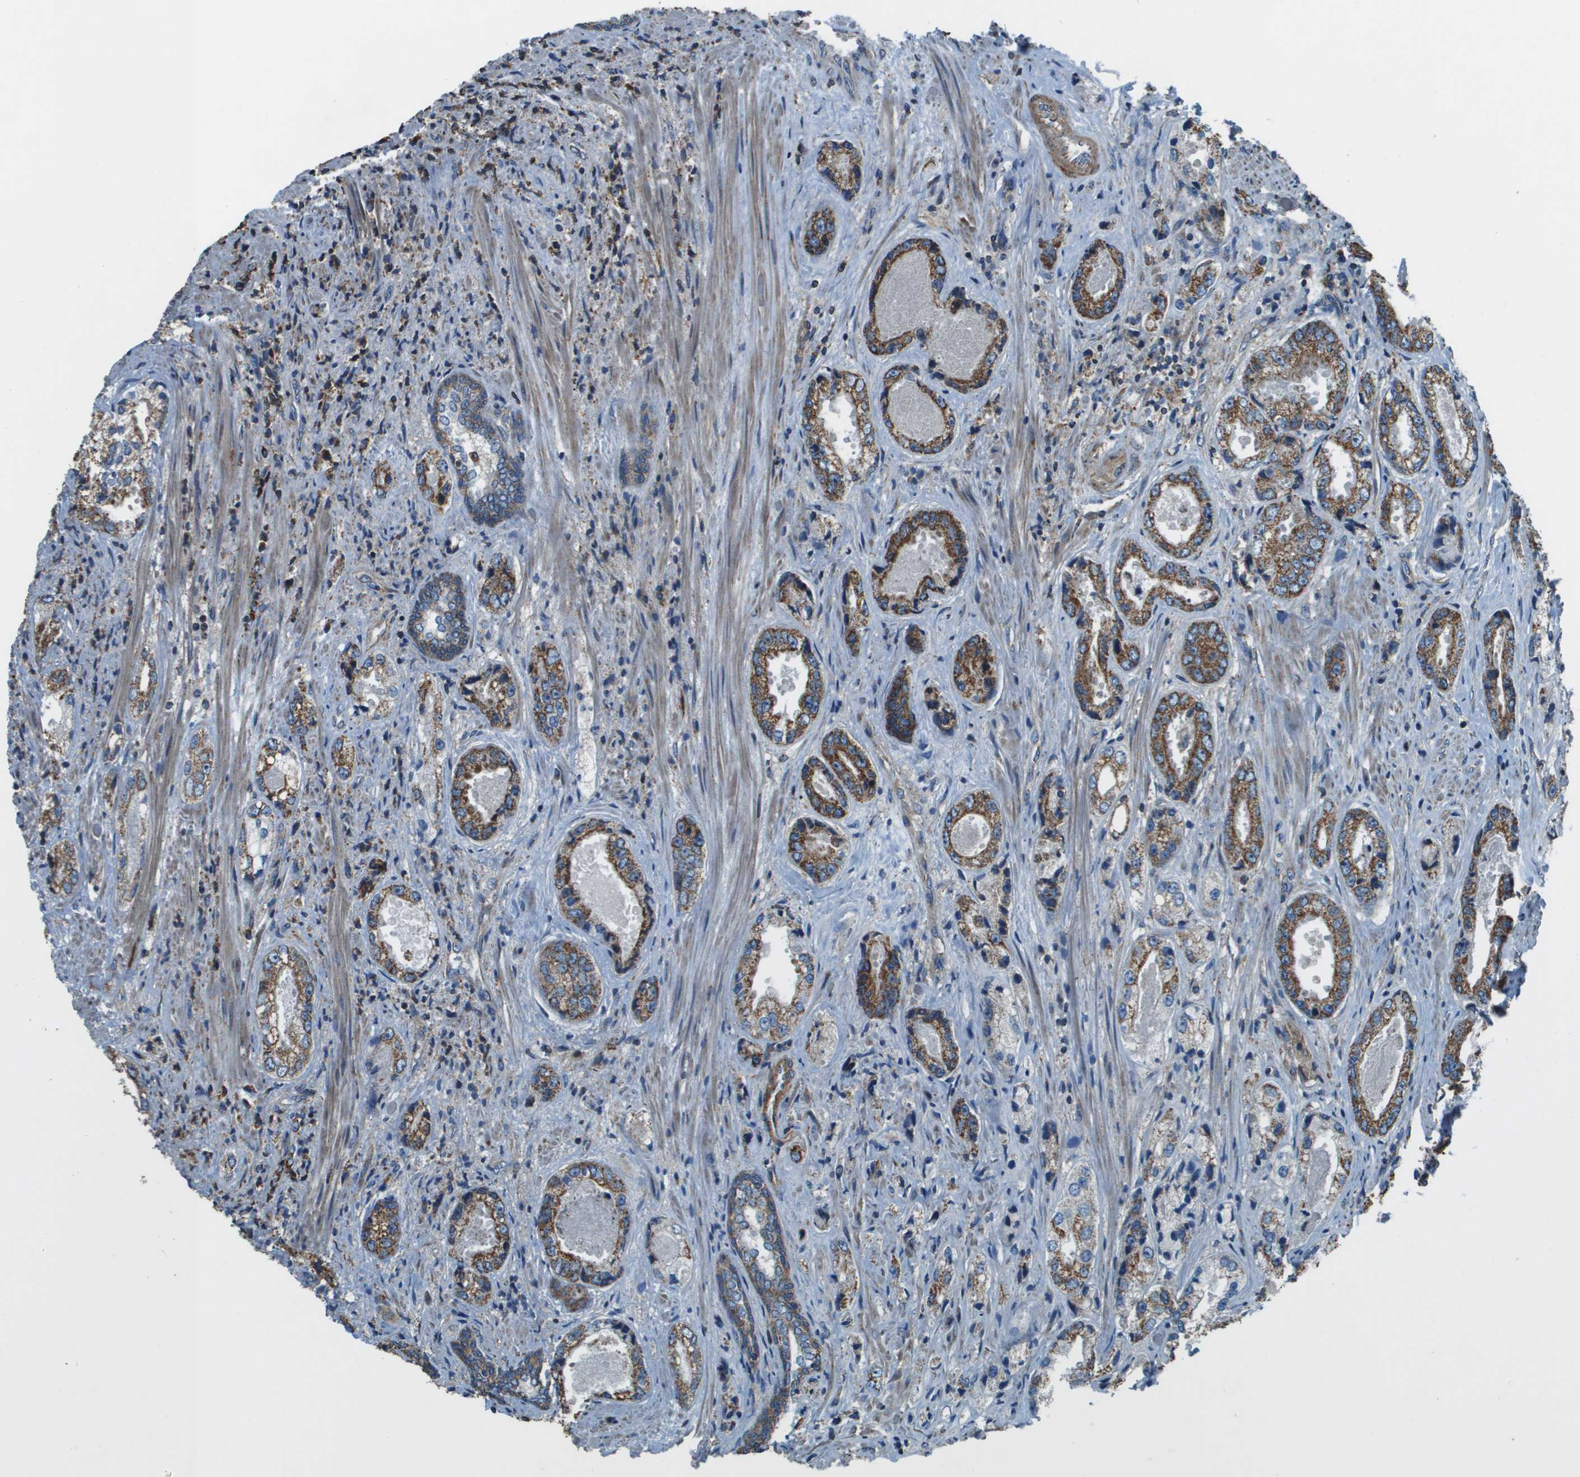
{"staining": {"intensity": "moderate", "quantity": ">75%", "location": "cytoplasmic/membranous"}, "tissue": "prostate cancer", "cell_type": "Tumor cells", "image_type": "cancer", "snomed": [{"axis": "morphology", "description": "Adenocarcinoma, High grade"}, {"axis": "topography", "description": "Prostate"}], "caption": "Immunohistochemical staining of human prostate cancer (adenocarcinoma (high-grade)) exhibits medium levels of moderate cytoplasmic/membranous protein positivity in approximately >75% of tumor cells.", "gene": "TMEM51", "patient": {"sex": "male", "age": 61}}